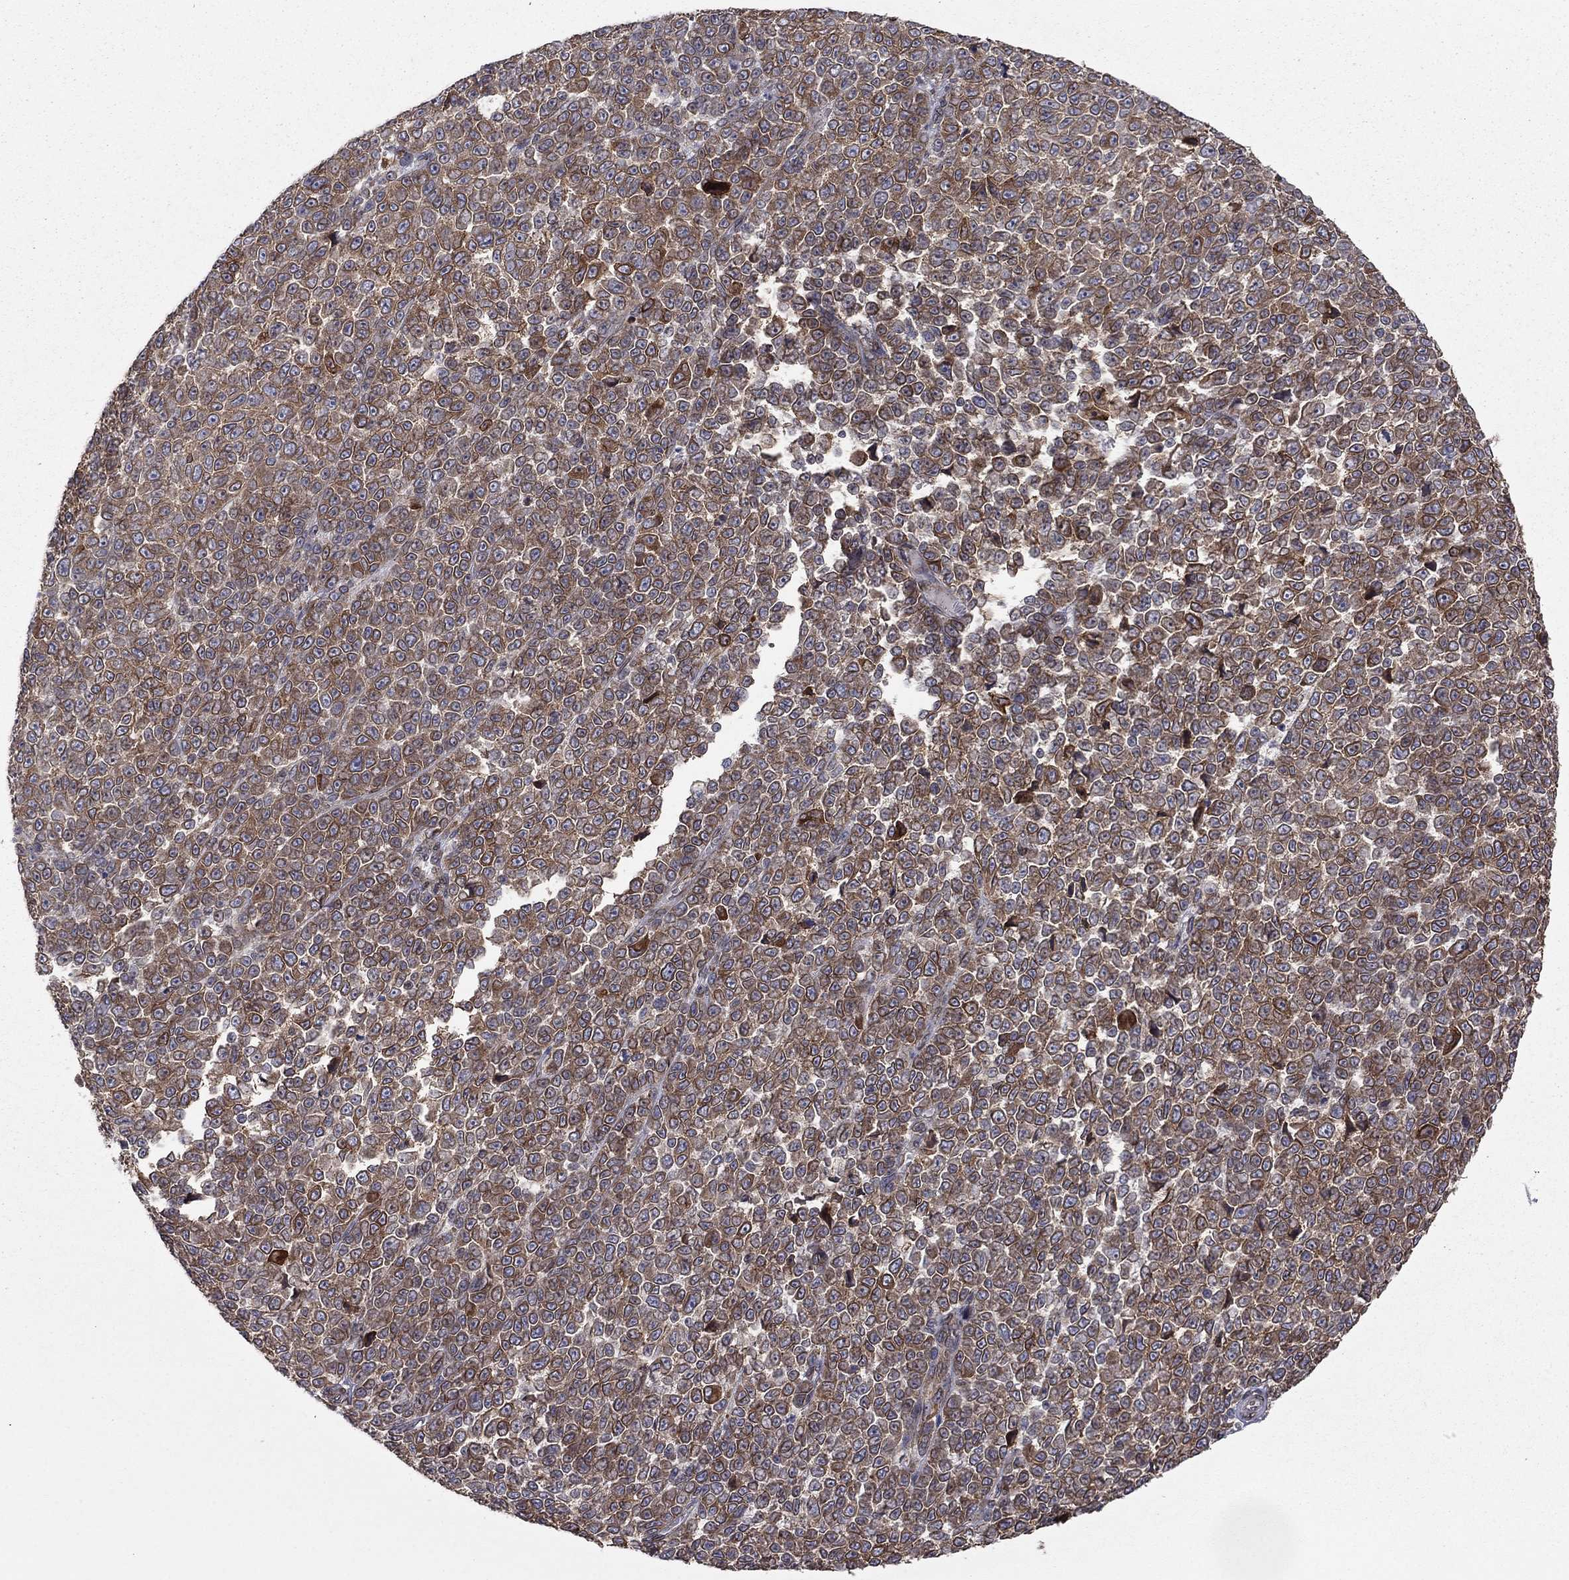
{"staining": {"intensity": "moderate", "quantity": ">75%", "location": "cytoplasmic/membranous"}, "tissue": "melanoma", "cell_type": "Tumor cells", "image_type": "cancer", "snomed": [{"axis": "morphology", "description": "Malignant melanoma, NOS"}, {"axis": "topography", "description": "Skin"}], "caption": "Protein analysis of malignant melanoma tissue demonstrates moderate cytoplasmic/membranous positivity in about >75% of tumor cells. (Brightfield microscopy of DAB IHC at high magnification).", "gene": "YIF1A", "patient": {"sex": "female", "age": 95}}